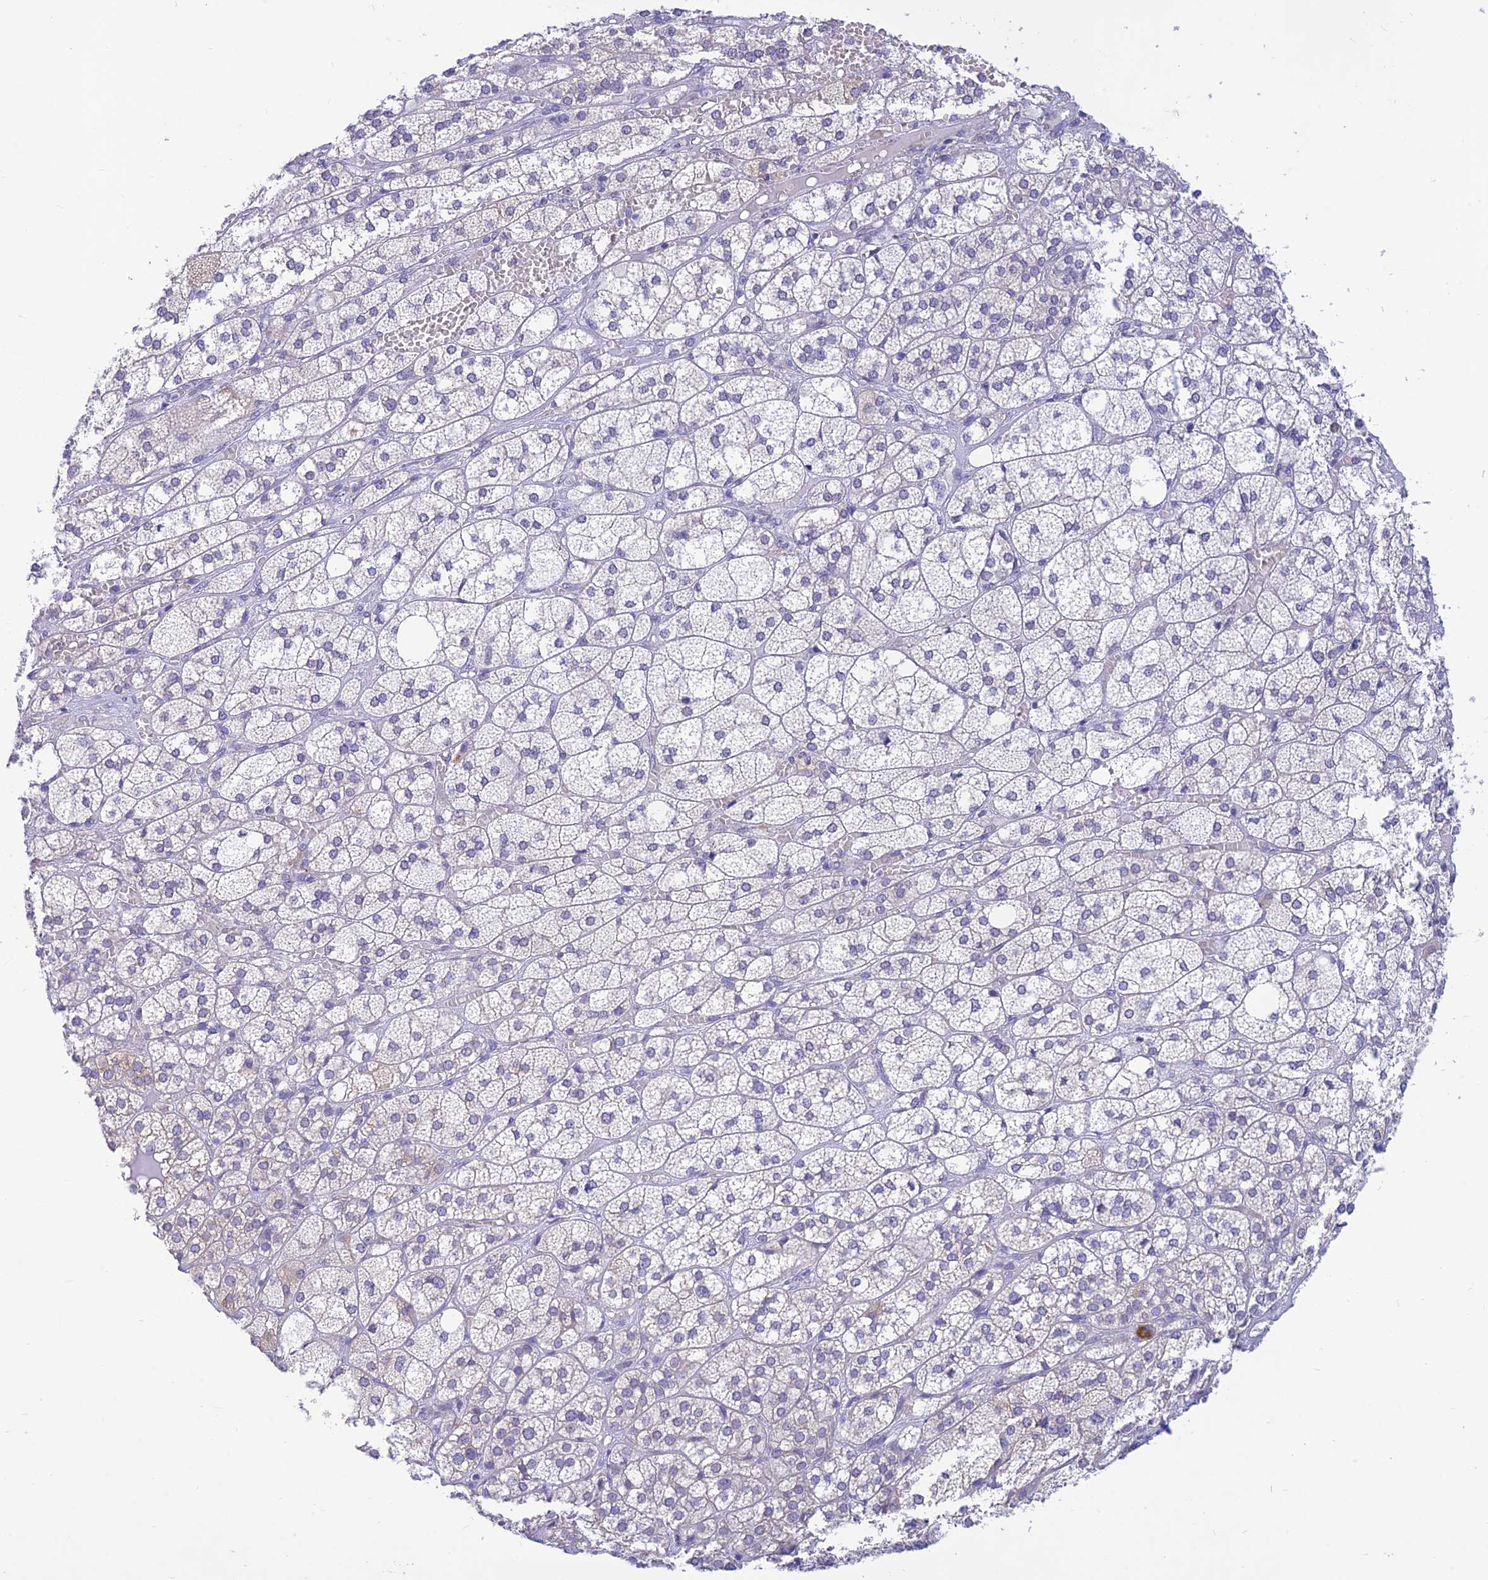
{"staining": {"intensity": "negative", "quantity": "none", "location": "none"}, "tissue": "adrenal gland", "cell_type": "Glandular cells", "image_type": "normal", "snomed": [{"axis": "morphology", "description": "Normal tissue, NOS"}, {"axis": "topography", "description": "Adrenal gland"}], "caption": "A high-resolution micrograph shows IHC staining of normal adrenal gland, which demonstrates no significant expression in glandular cells.", "gene": "INKA1", "patient": {"sex": "female", "age": 61}}